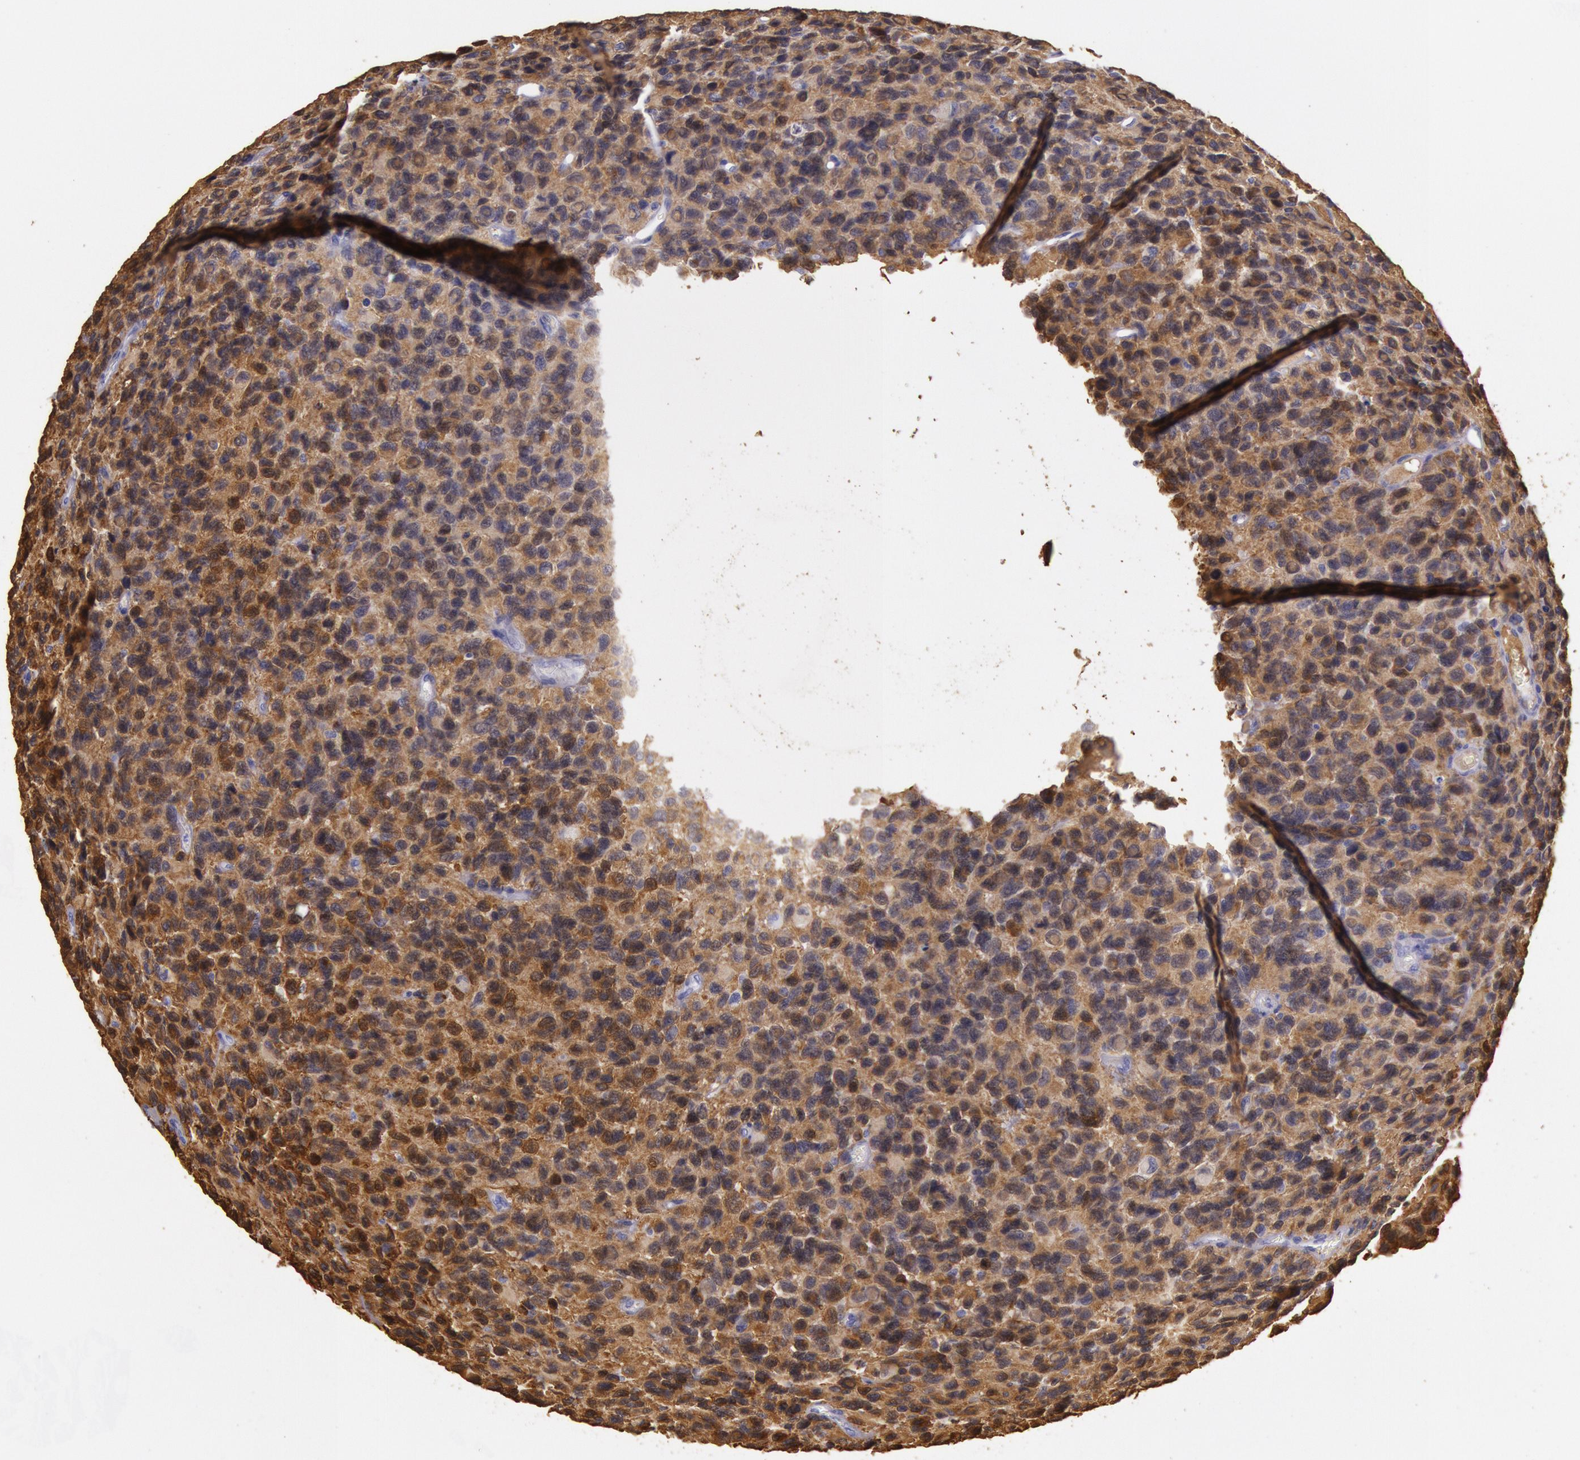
{"staining": {"intensity": "moderate", "quantity": ">75%", "location": "cytoplasmic/membranous"}, "tissue": "glioma", "cell_type": "Tumor cells", "image_type": "cancer", "snomed": [{"axis": "morphology", "description": "Glioma, malignant, High grade"}, {"axis": "topography", "description": "Brain"}], "caption": "The image demonstrates a brown stain indicating the presence of a protein in the cytoplasmic/membranous of tumor cells in malignant glioma (high-grade). (DAB IHC, brown staining for protein, blue staining for nuclei).", "gene": "CKB", "patient": {"sex": "male", "age": 77}}